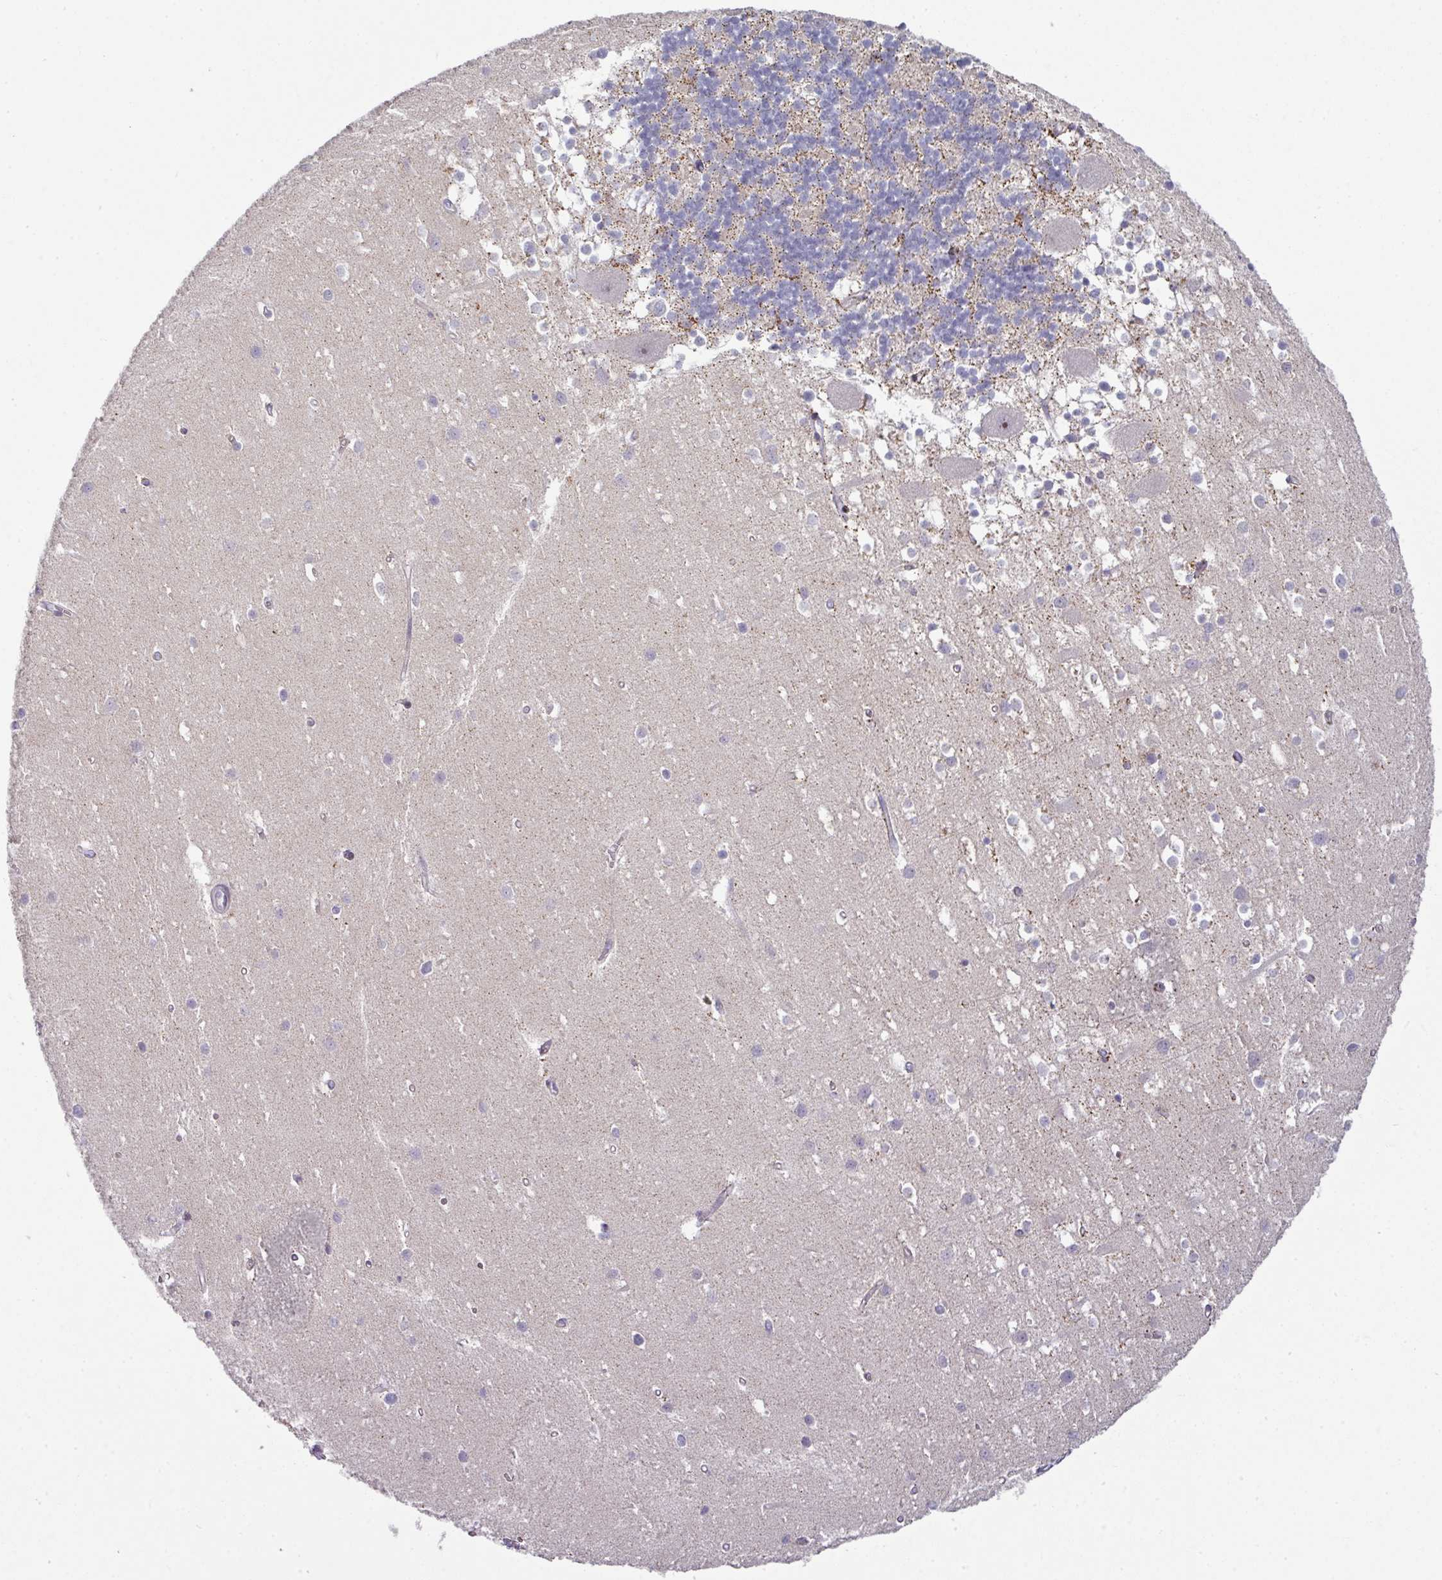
{"staining": {"intensity": "moderate", "quantity": "<25%", "location": "cytoplasmic/membranous"}, "tissue": "cerebellum", "cell_type": "Cells in granular layer", "image_type": "normal", "snomed": [{"axis": "morphology", "description": "Normal tissue, NOS"}, {"axis": "topography", "description": "Cerebellum"}], "caption": "Cells in granular layer reveal low levels of moderate cytoplasmic/membranous positivity in approximately <25% of cells in unremarkable cerebellum.", "gene": "STAT5A", "patient": {"sex": "male", "age": 54}}